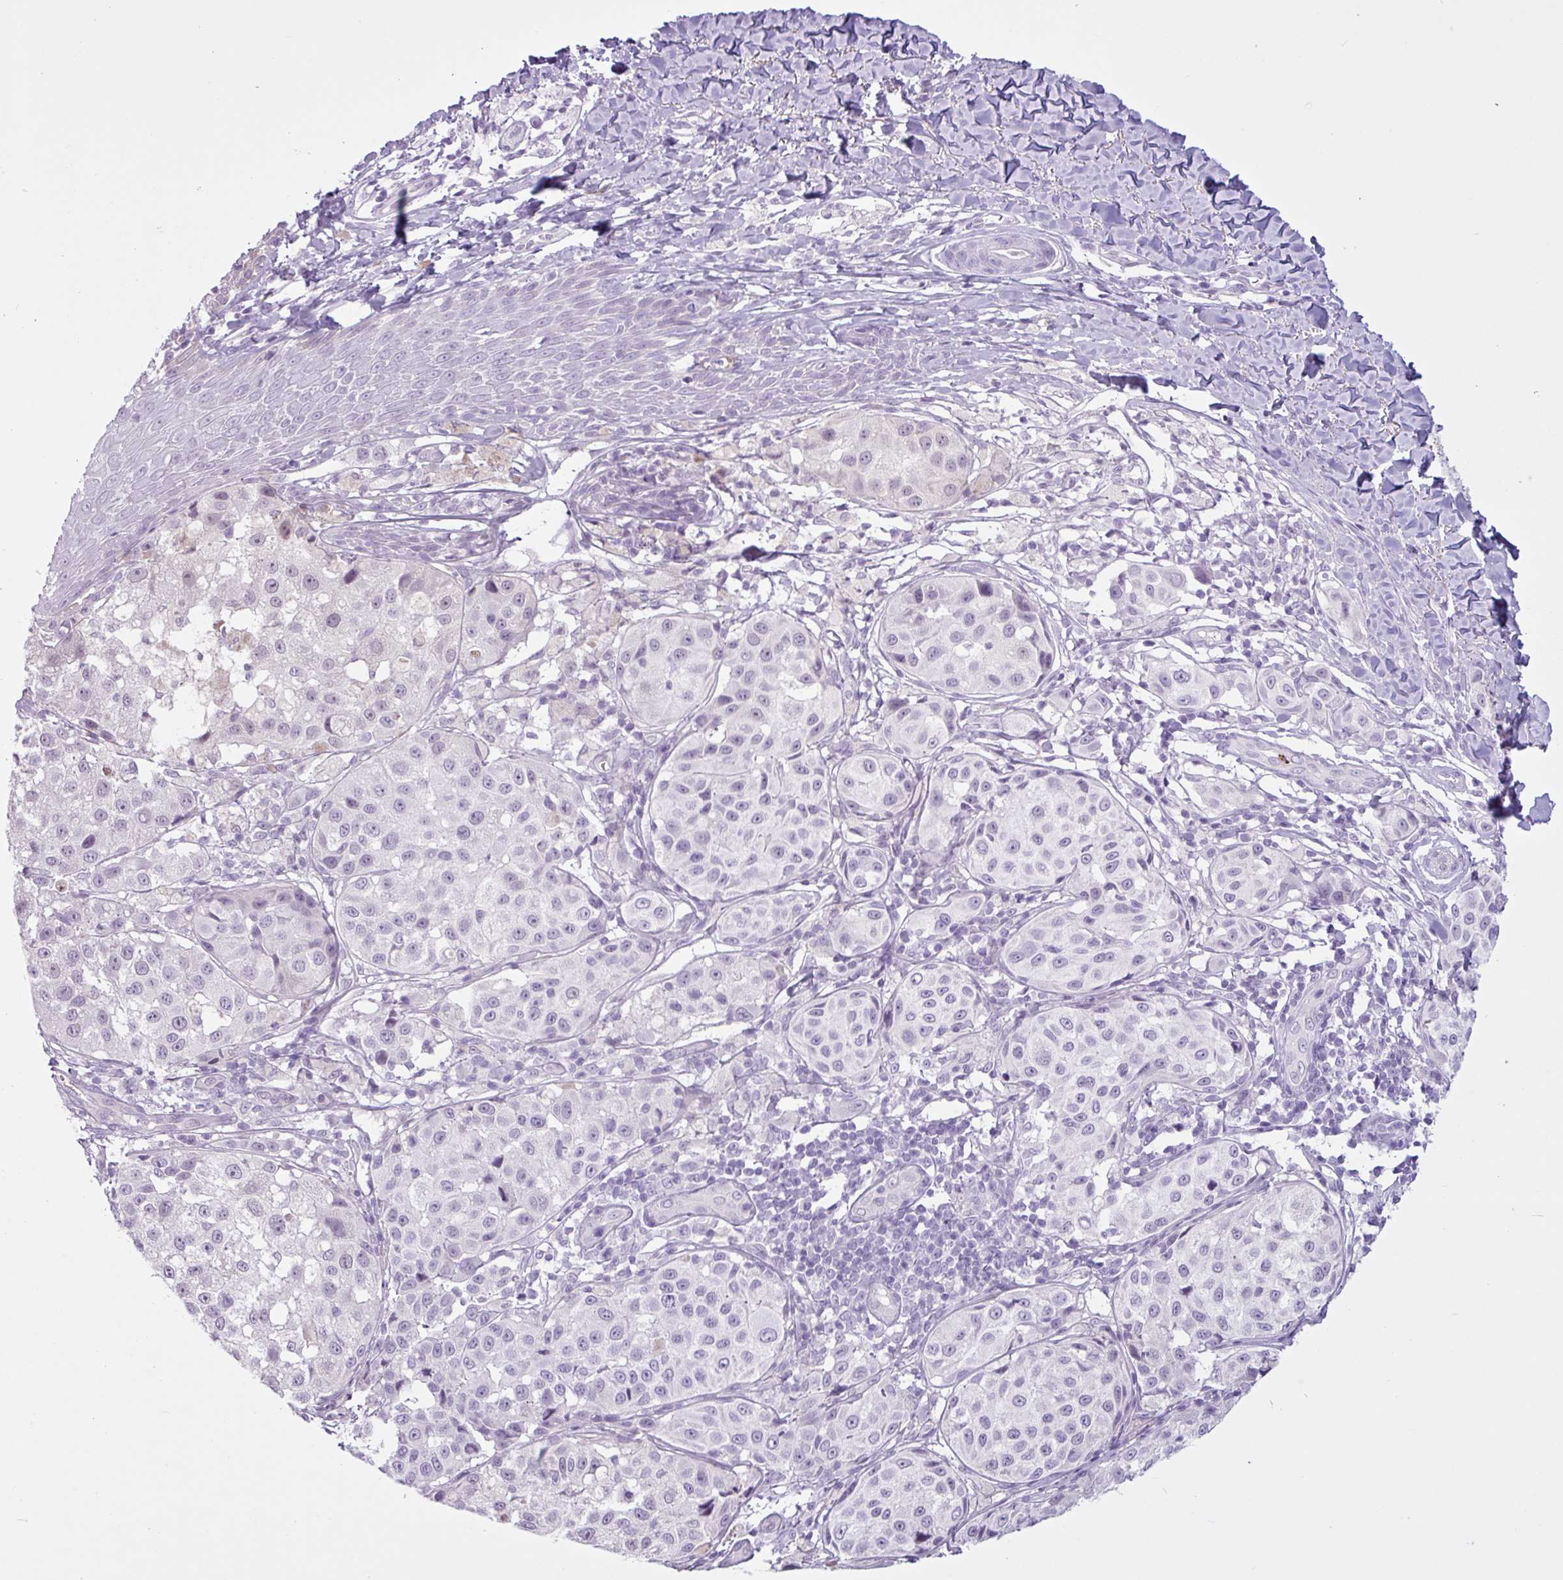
{"staining": {"intensity": "negative", "quantity": "none", "location": "none"}, "tissue": "melanoma", "cell_type": "Tumor cells", "image_type": "cancer", "snomed": [{"axis": "morphology", "description": "Malignant melanoma, NOS"}, {"axis": "topography", "description": "Skin"}], "caption": "Immunohistochemistry (IHC) histopathology image of neoplastic tissue: human melanoma stained with DAB exhibits no significant protein expression in tumor cells.", "gene": "TMEM178A", "patient": {"sex": "male", "age": 39}}